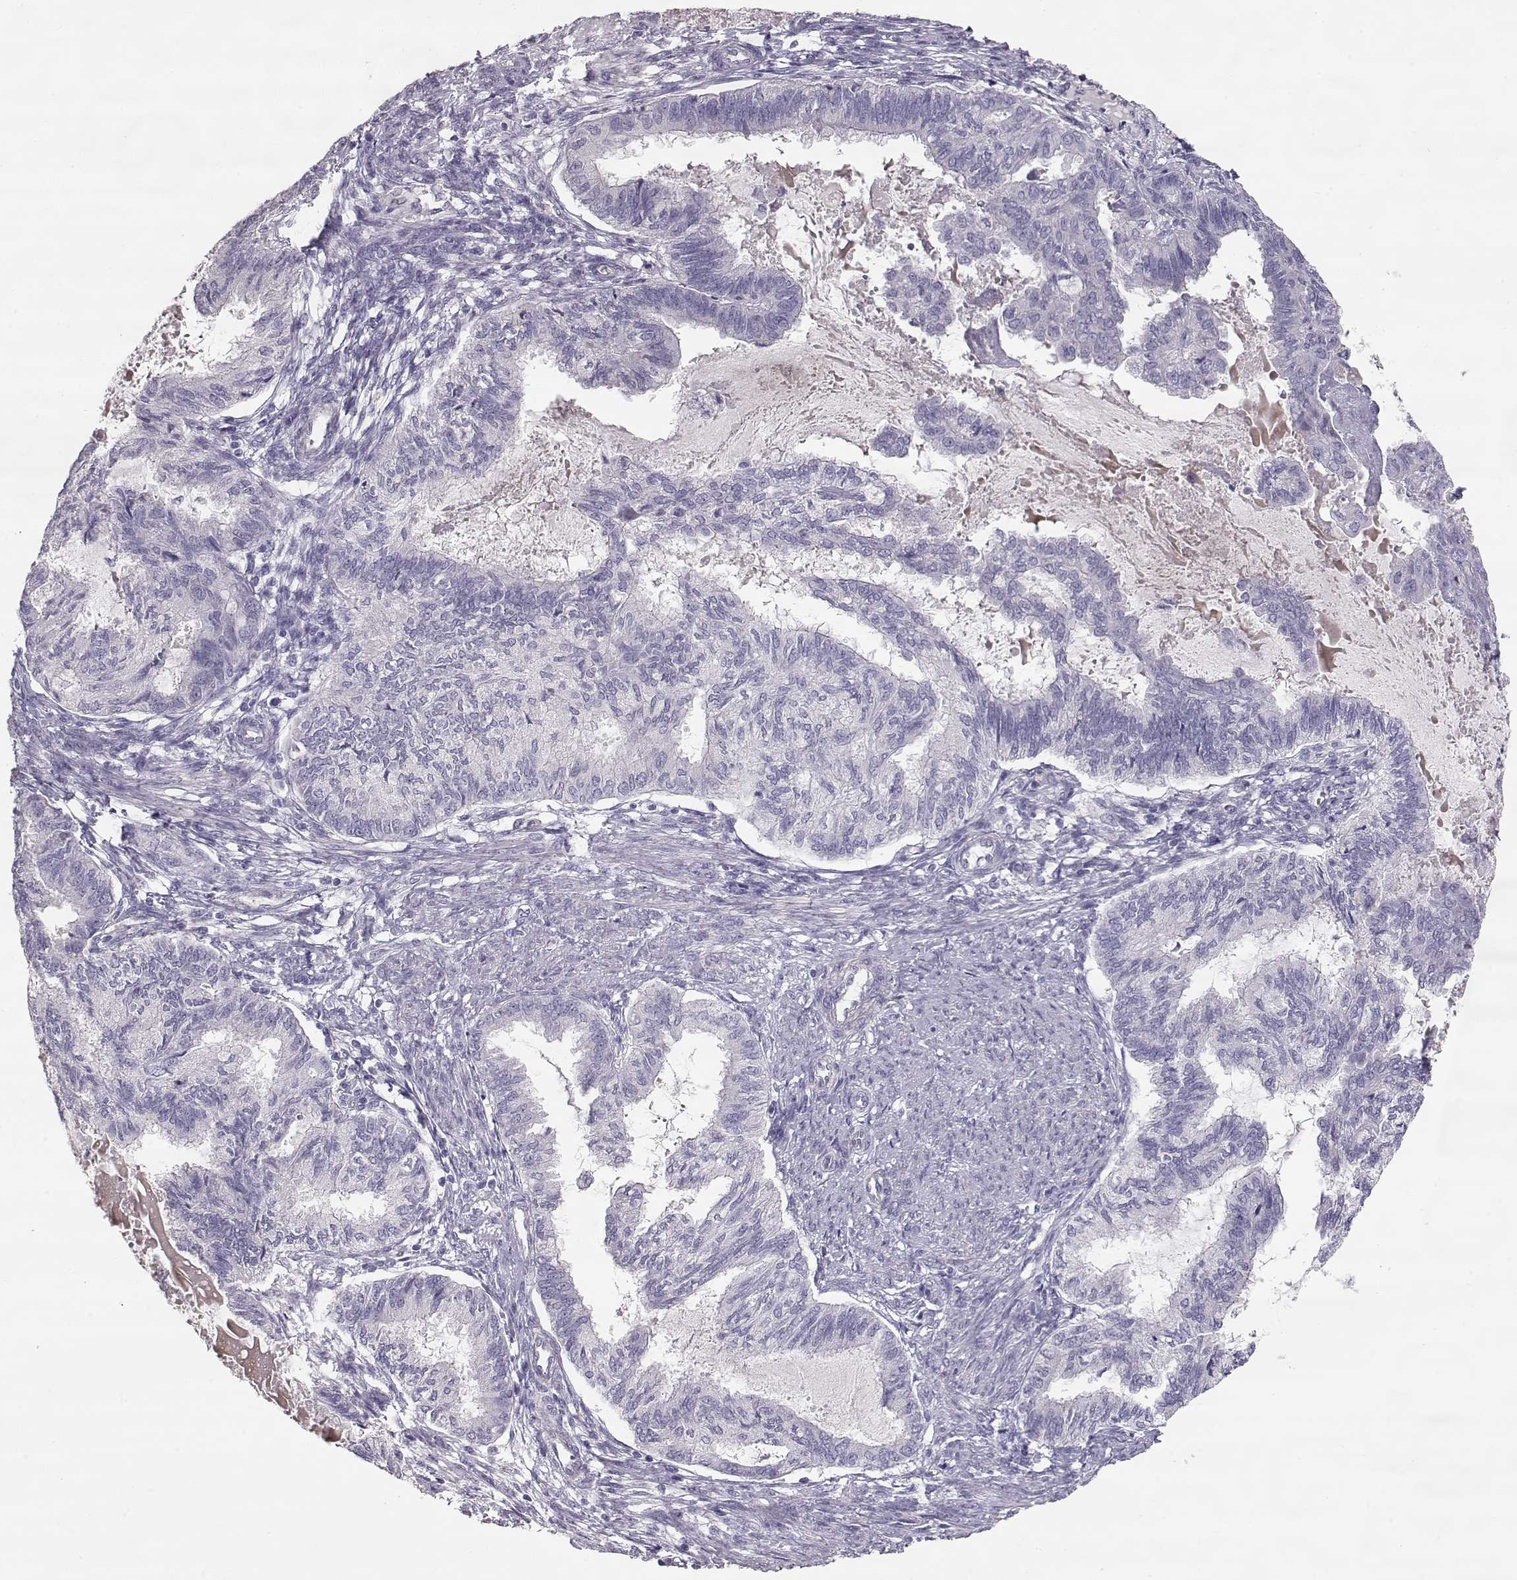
{"staining": {"intensity": "negative", "quantity": "none", "location": "none"}, "tissue": "endometrial cancer", "cell_type": "Tumor cells", "image_type": "cancer", "snomed": [{"axis": "morphology", "description": "Adenocarcinoma, NOS"}, {"axis": "topography", "description": "Endometrium"}], "caption": "This is an immunohistochemistry histopathology image of endometrial adenocarcinoma. There is no positivity in tumor cells.", "gene": "SLC18A1", "patient": {"sex": "female", "age": 86}}